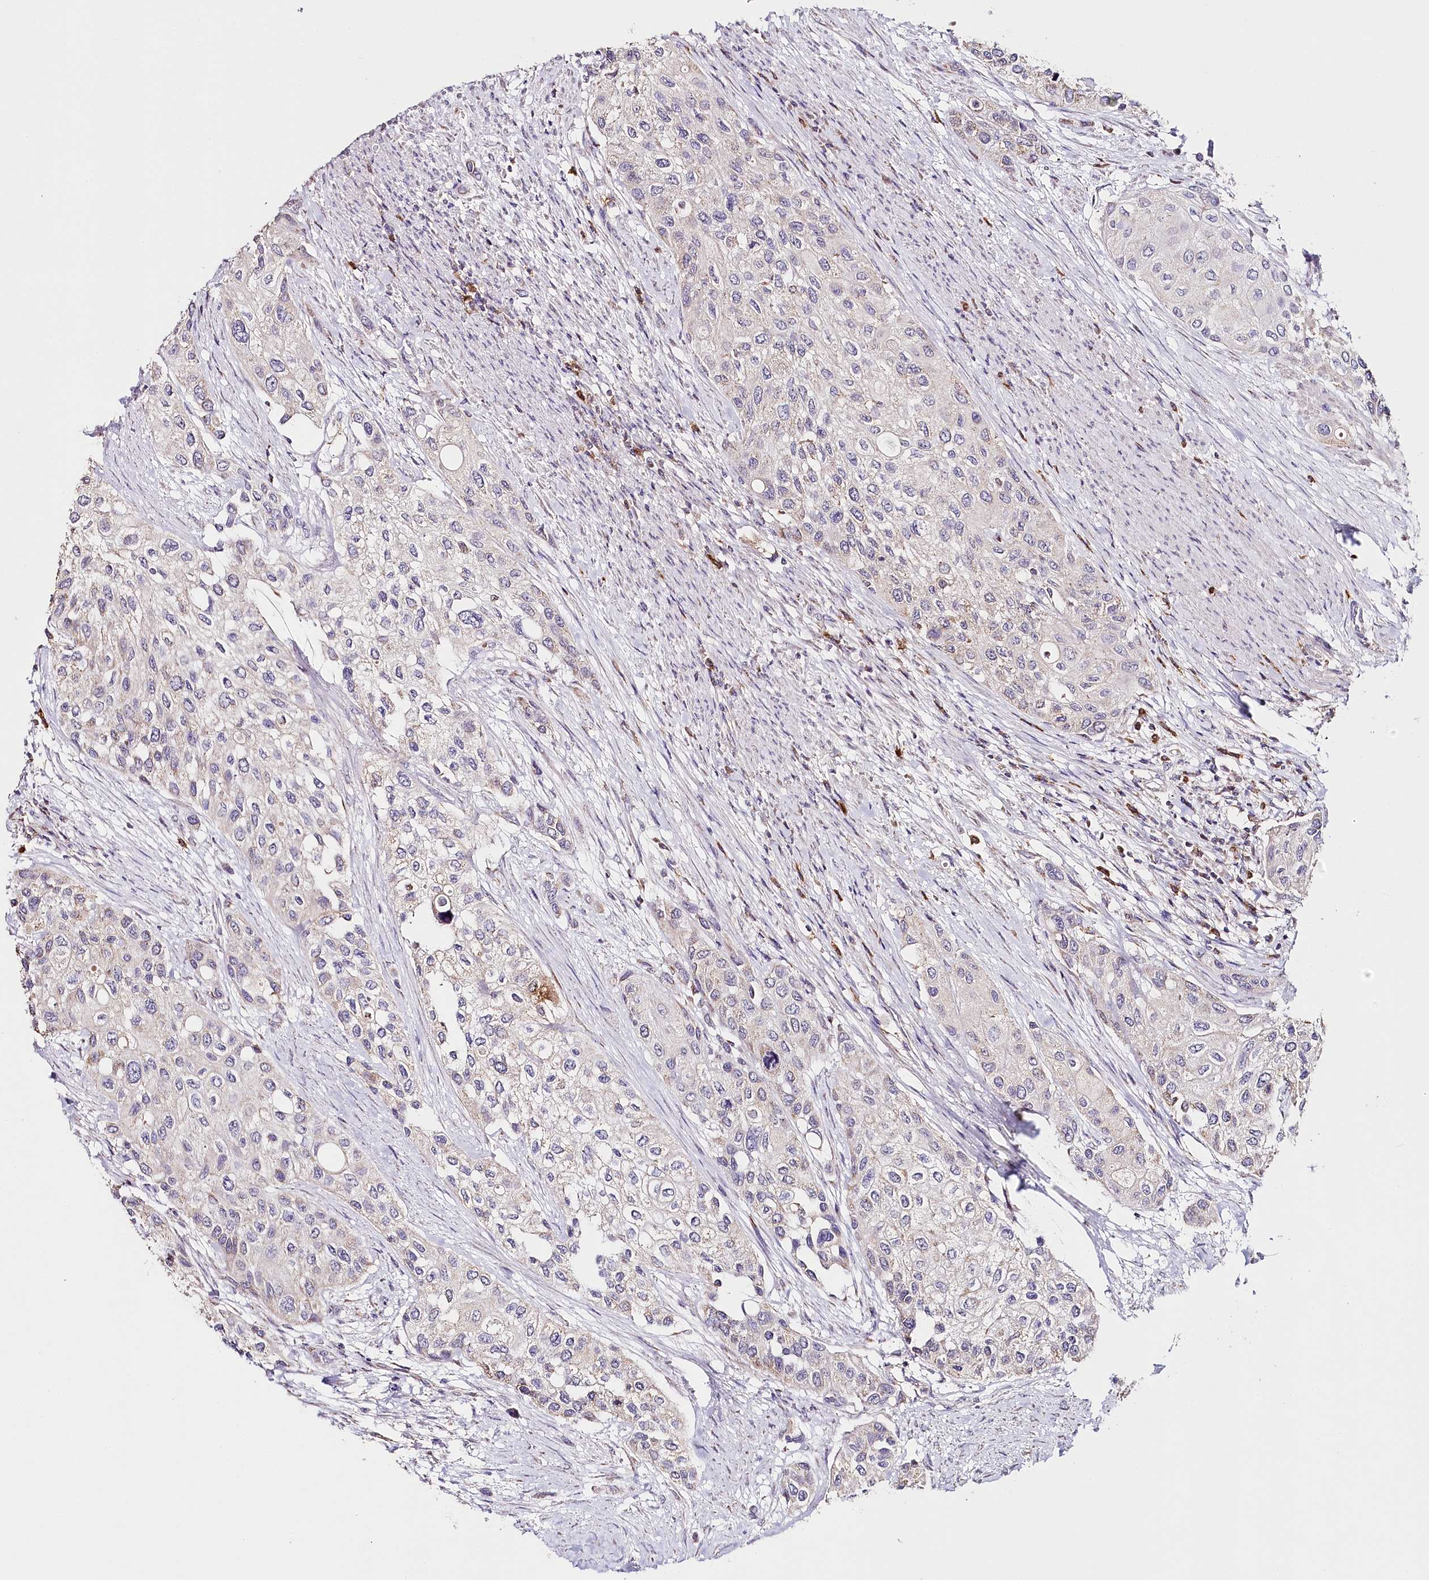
{"staining": {"intensity": "negative", "quantity": "none", "location": "none"}, "tissue": "urothelial cancer", "cell_type": "Tumor cells", "image_type": "cancer", "snomed": [{"axis": "morphology", "description": "Normal tissue, NOS"}, {"axis": "morphology", "description": "Urothelial carcinoma, High grade"}, {"axis": "topography", "description": "Vascular tissue"}, {"axis": "topography", "description": "Urinary bladder"}], "caption": "Protein analysis of high-grade urothelial carcinoma reveals no significant positivity in tumor cells. (Brightfield microscopy of DAB (3,3'-diaminobenzidine) immunohistochemistry at high magnification).", "gene": "MMP25", "patient": {"sex": "female", "age": 56}}